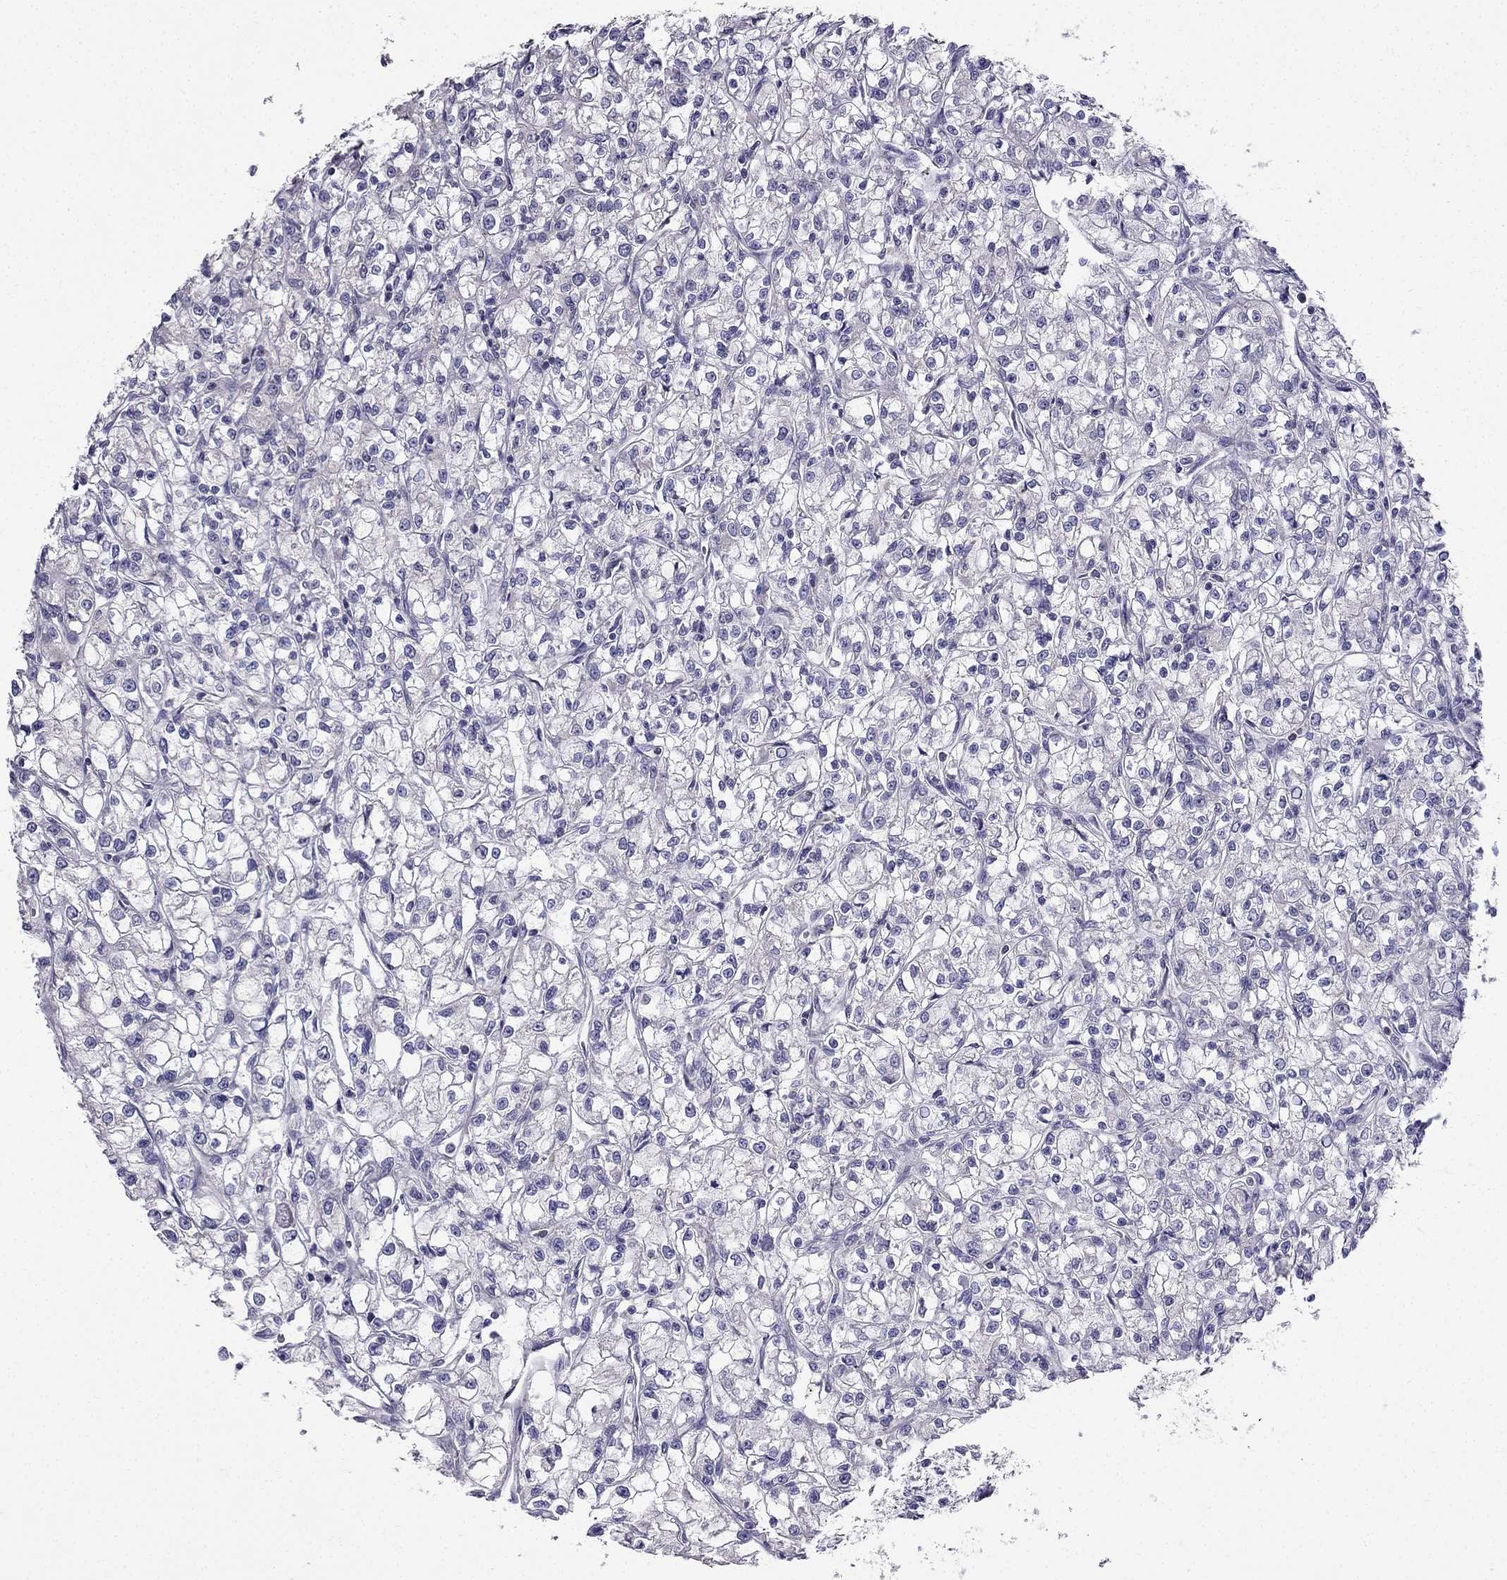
{"staining": {"intensity": "negative", "quantity": "none", "location": "none"}, "tissue": "renal cancer", "cell_type": "Tumor cells", "image_type": "cancer", "snomed": [{"axis": "morphology", "description": "Adenocarcinoma, NOS"}, {"axis": "topography", "description": "Kidney"}], "caption": "Micrograph shows no significant protein expression in tumor cells of renal adenocarcinoma. (Stains: DAB (3,3'-diaminobenzidine) immunohistochemistry (IHC) with hematoxylin counter stain, Microscopy: brightfield microscopy at high magnification).", "gene": "AS3MT", "patient": {"sex": "female", "age": 59}}